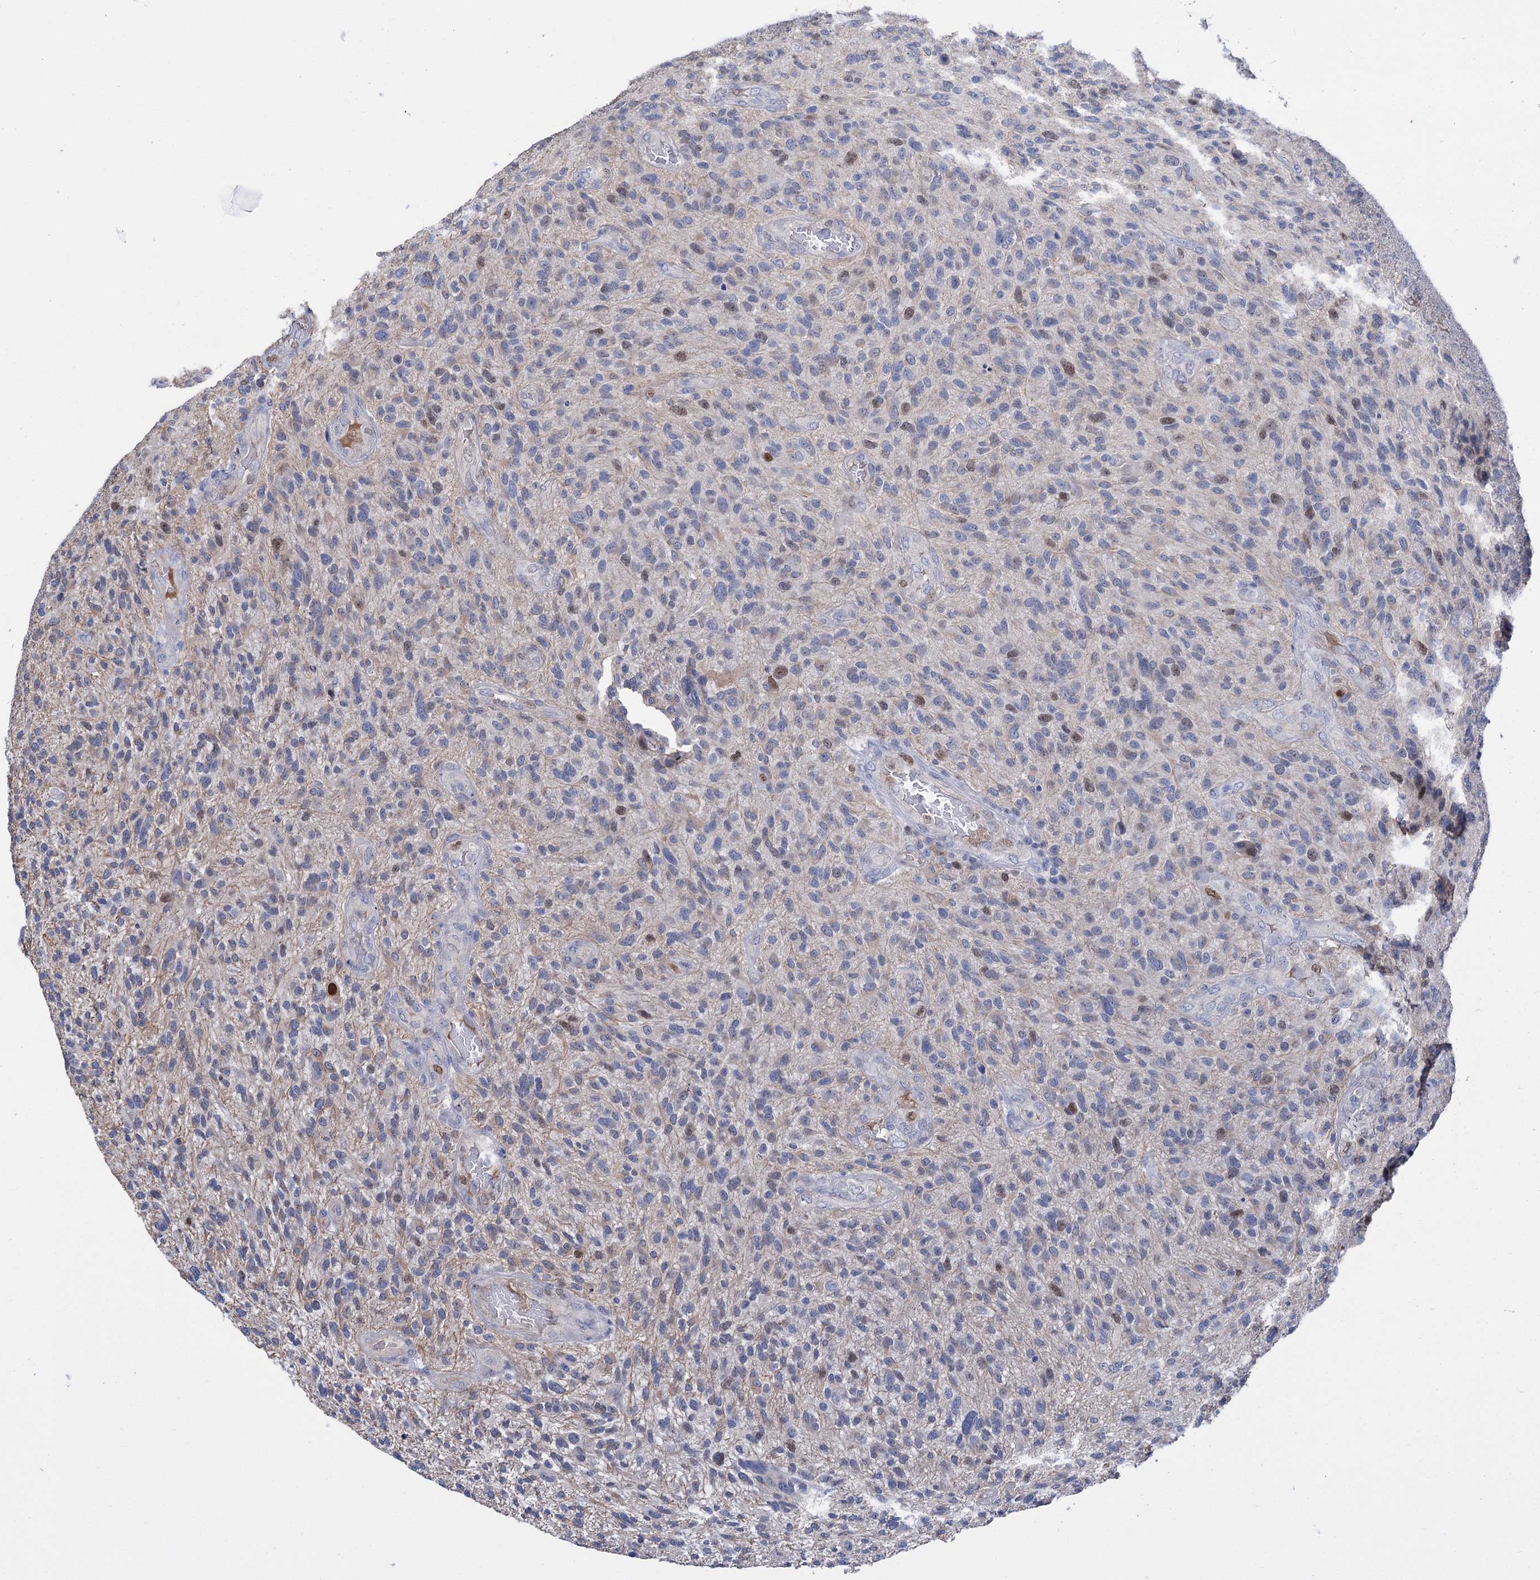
{"staining": {"intensity": "moderate", "quantity": "<25%", "location": "nuclear"}, "tissue": "glioma", "cell_type": "Tumor cells", "image_type": "cancer", "snomed": [{"axis": "morphology", "description": "Glioma, malignant, High grade"}, {"axis": "topography", "description": "Brain"}], "caption": "Protein staining exhibits moderate nuclear staining in approximately <25% of tumor cells in glioma.", "gene": "FAM111B", "patient": {"sex": "male", "age": 47}}